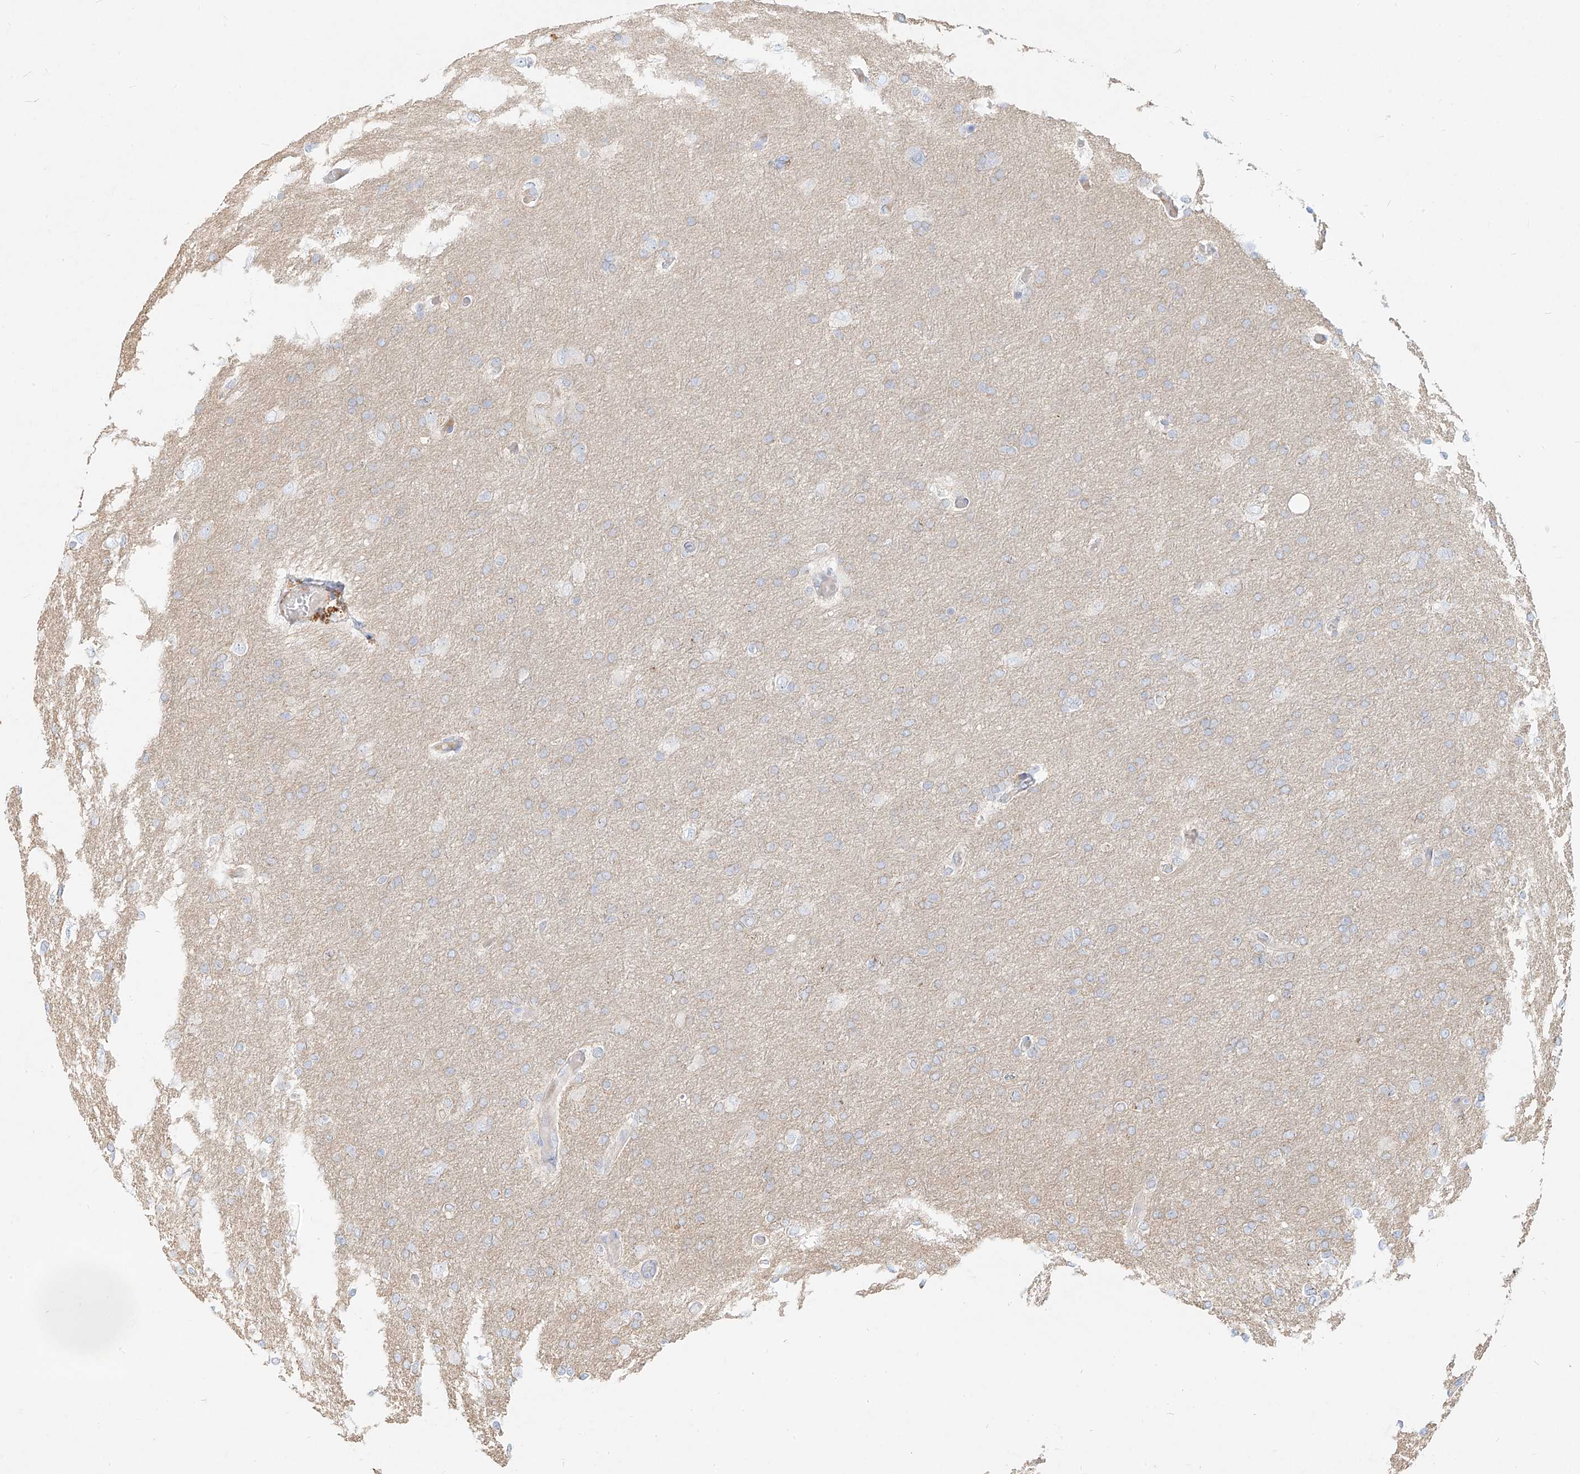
{"staining": {"intensity": "negative", "quantity": "none", "location": "none"}, "tissue": "glioma", "cell_type": "Tumor cells", "image_type": "cancer", "snomed": [{"axis": "morphology", "description": "Glioma, malignant, High grade"}, {"axis": "topography", "description": "Cerebral cortex"}], "caption": "This is an immunohistochemistry (IHC) image of glioma. There is no positivity in tumor cells.", "gene": "MTX2", "patient": {"sex": "female", "age": 36}}